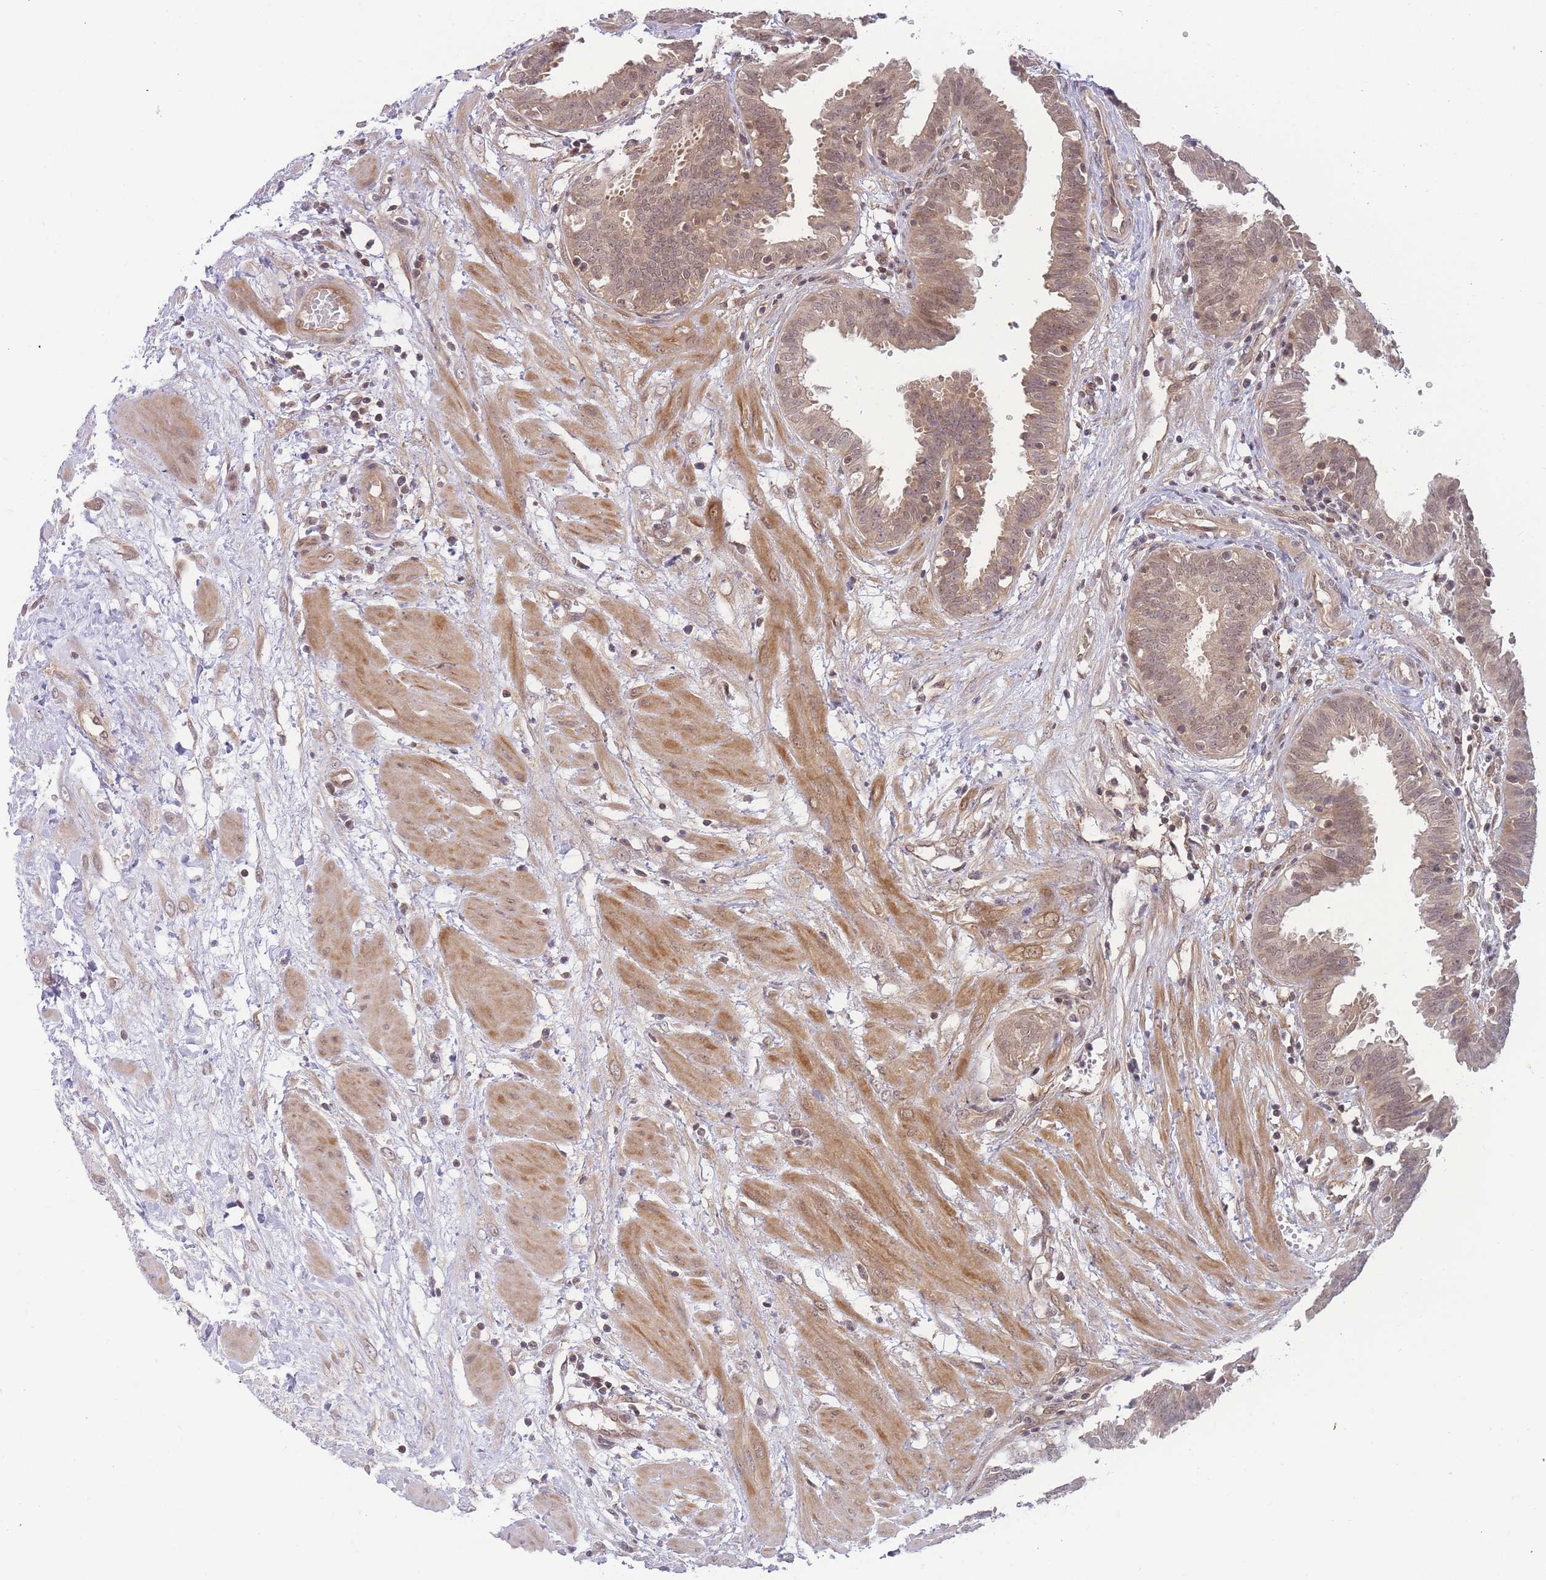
{"staining": {"intensity": "moderate", "quantity": "25%-75%", "location": "cytoplasmic/membranous,nuclear"}, "tissue": "fallopian tube", "cell_type": "Glandular cells", "image_type": "normal", "snomed": [{"axis": "morphology", "description": "Normal tissue, NOS"}, {"axis": "topography", "description": "Fallopian tube"}, {"axis": "topography", "description": "Placenta"}], "caption": "Benign fallopian tube displays moderate cytoplasmic/membranous,nuclear expression in about 25%-75% of glandular cells, visualized by immunohistochemistry. The staining was performed using DAB to visualize the protein expression in brown, while the nuclei were stained in blue with hematoxylin (Magnification: 20x).", "gene": "KIAA1191", "patient": {"sex": "female", "age": 32}}